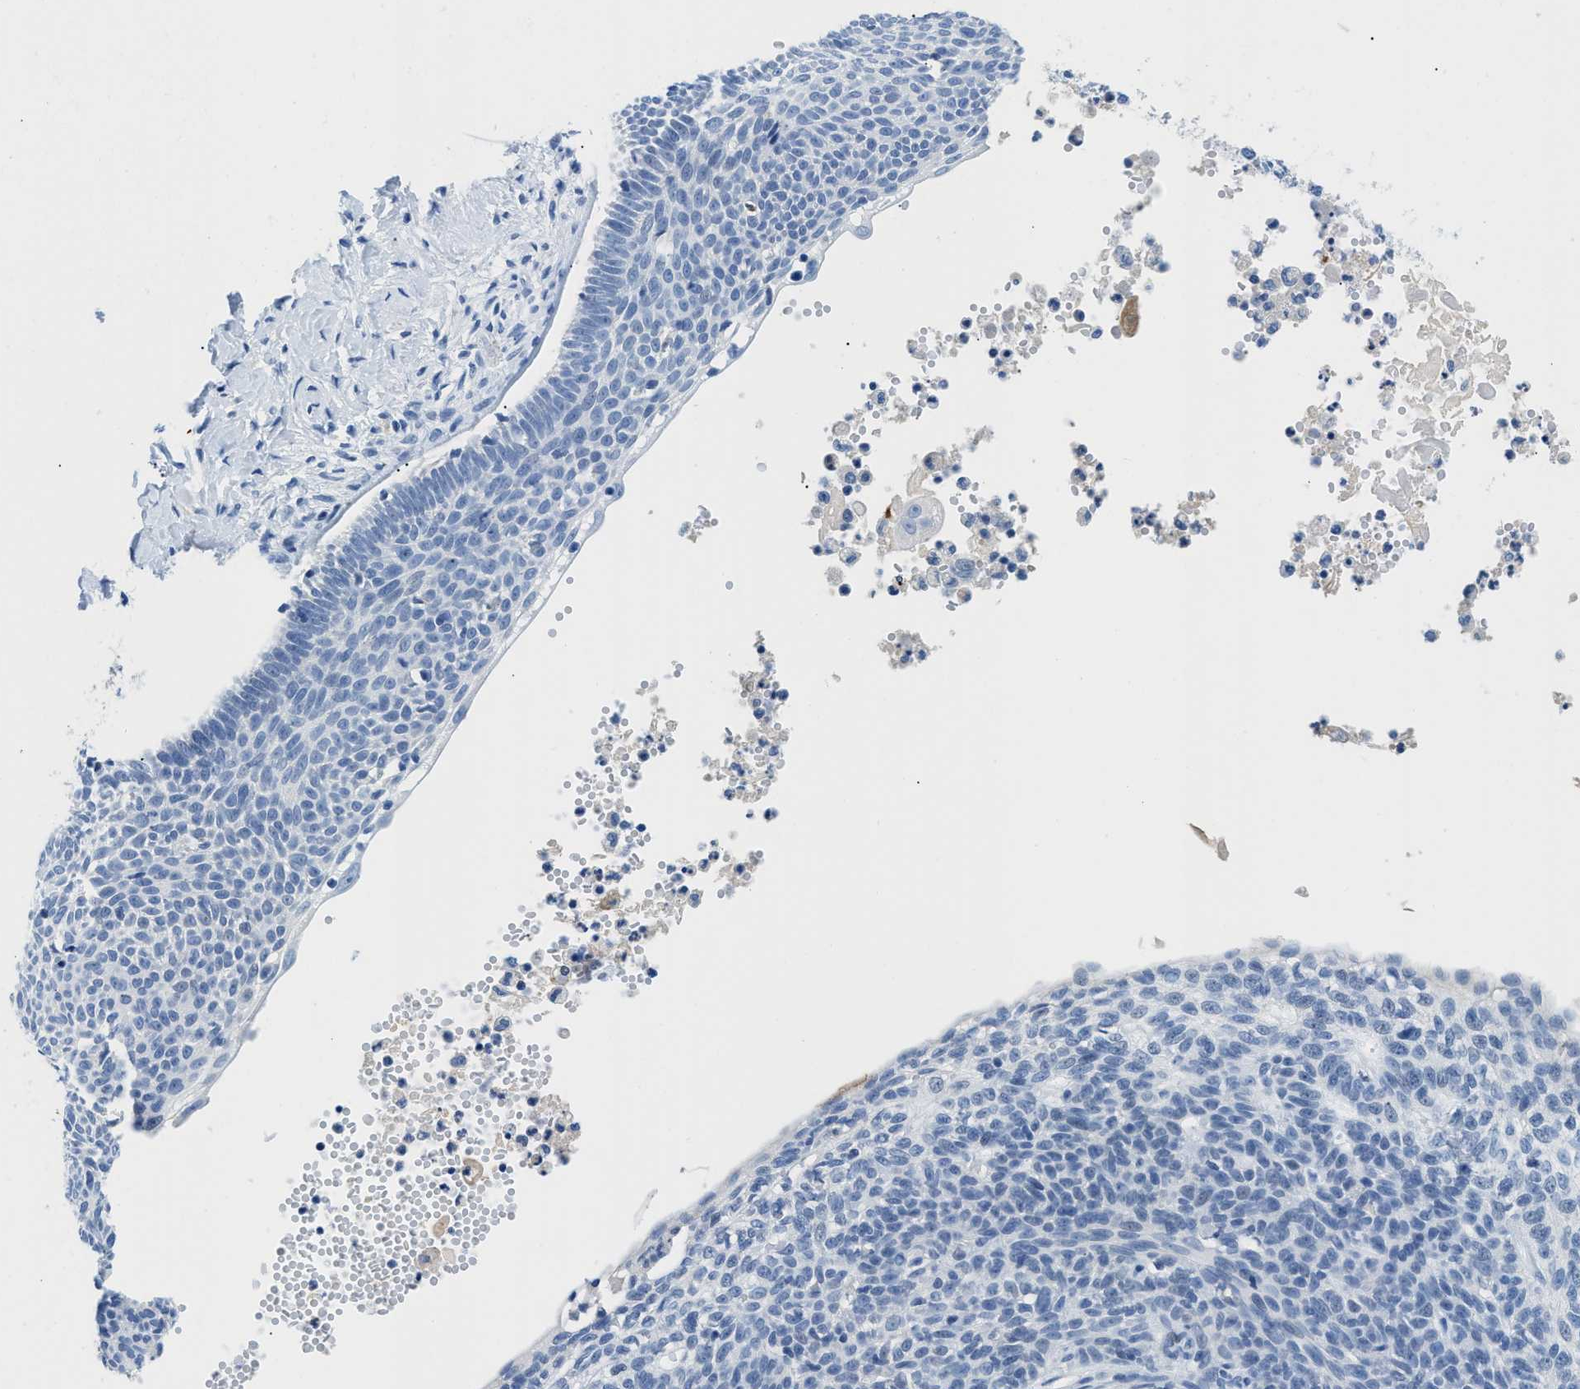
{"staining": {"intensity": "negative", "quantity": "none", "location": "none"}, "tissue": "skin cancer", "cell_type": "Tumor cells", "image_type": "cancer", "snomed": [{"axis": "morphology", "description": "Normal tissue, NOS"}, {"axis": "morphology", "description": "Basal cell carcinoma"}, {"axis": "topography", "description": "Skin"}], "caption": "Immunohistochemistry of human skin cancer (basal cell carcinoma) displays no expression in tumor cells.", "gene": "MBL2", "patient": {"sex": "male", "age": 87}}